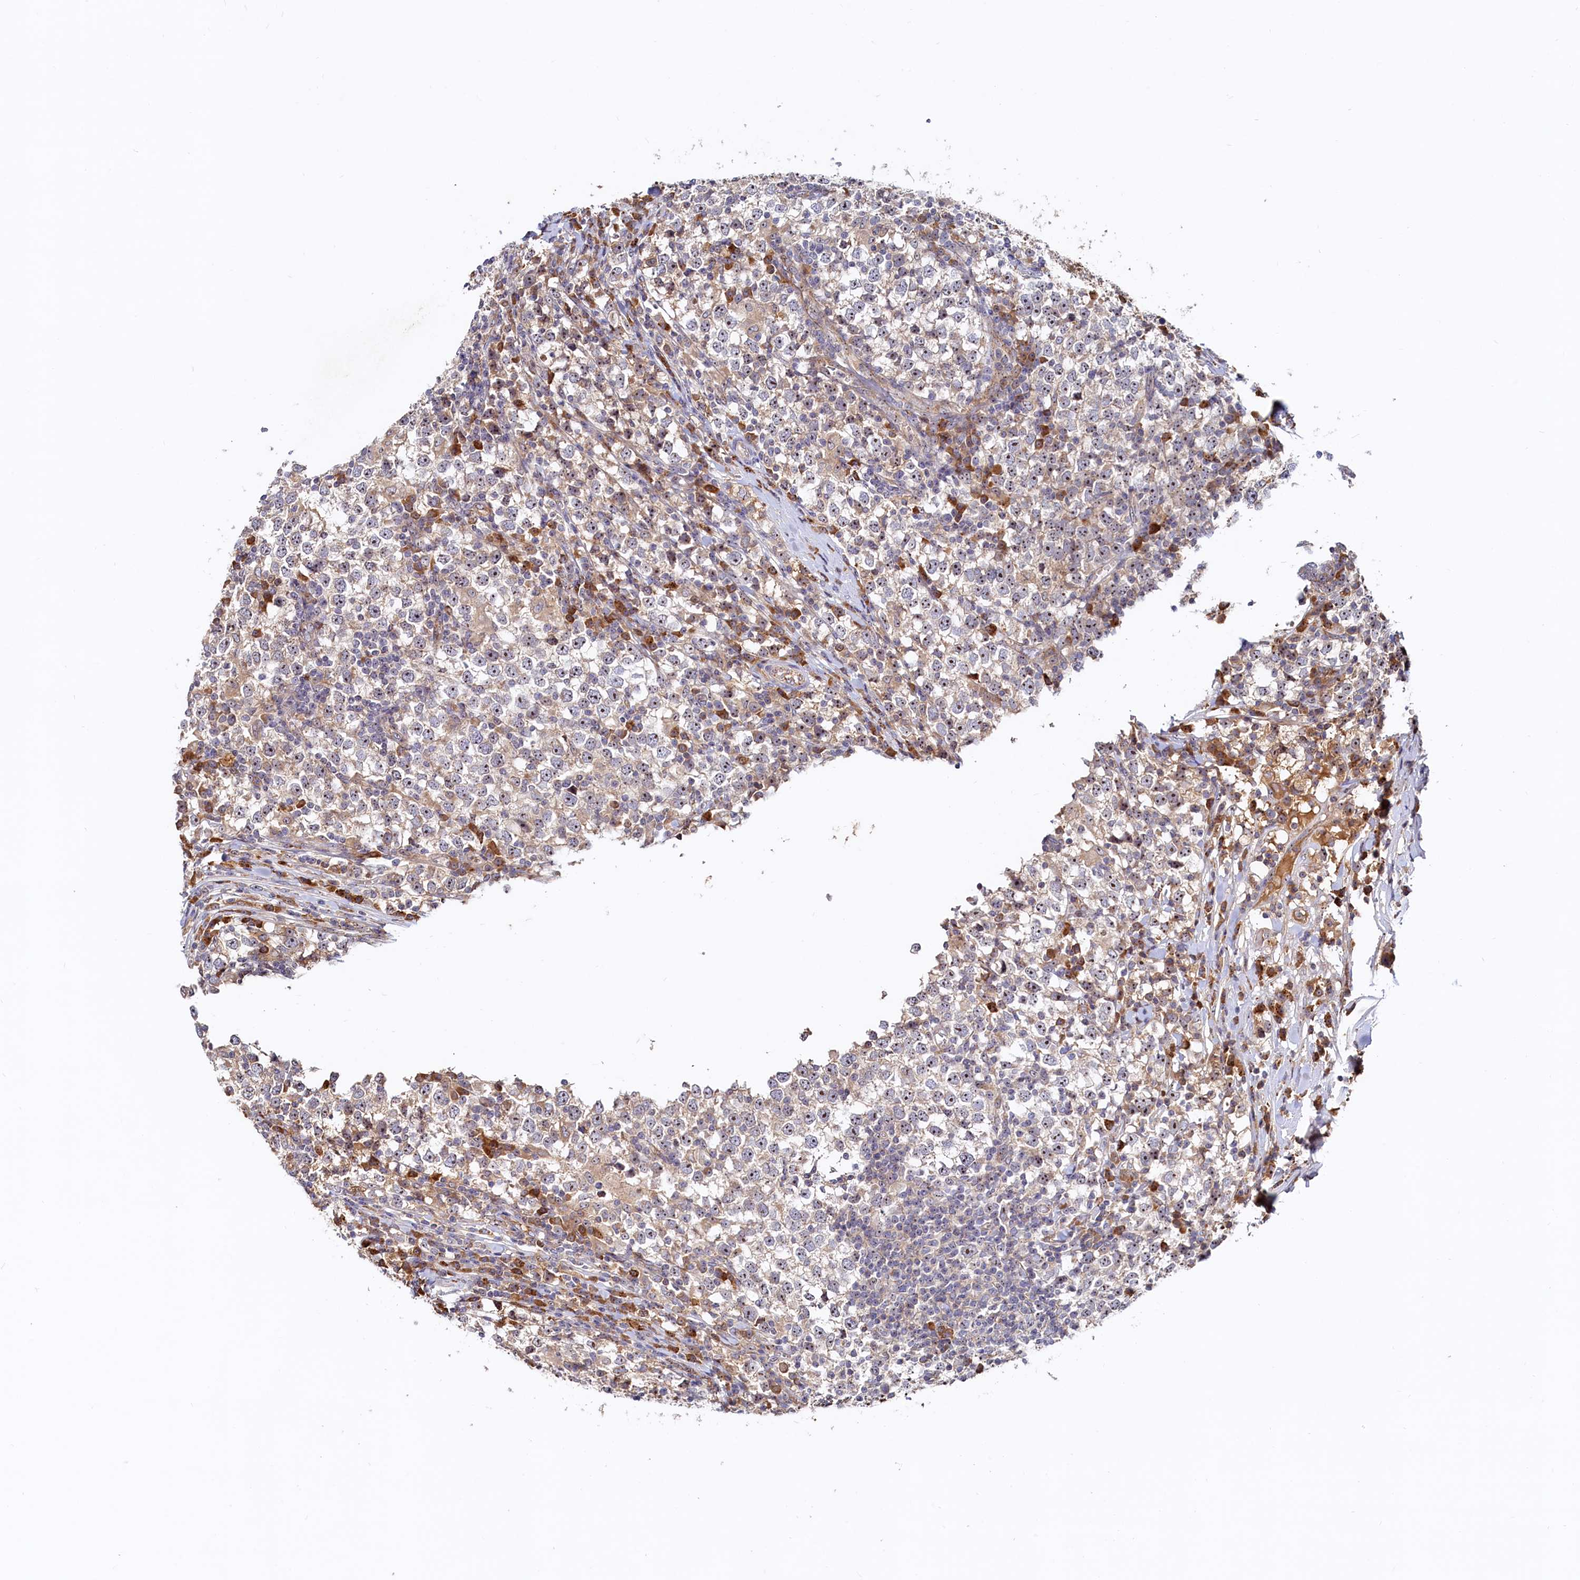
{"staining": {"intensity": "weak", "quantity": "25%-75%", "location": "nuclear"}, "tissue": "testis cancer", "cell_type": "Tumor cells", "image_type": "cancer", "snomed": [{"axis": "morphology", "description": "Seminoma, NOS"}, {"axis": "topography", "description": "Testis"}], "caption": "Testis cancer was stained to show a protein in brown. There is low levels of weak nuclear positivity in about 25%-75% of tumor cells.", "gene": "RGS7BP", "patient": {"sex": "male", "age": 65}}